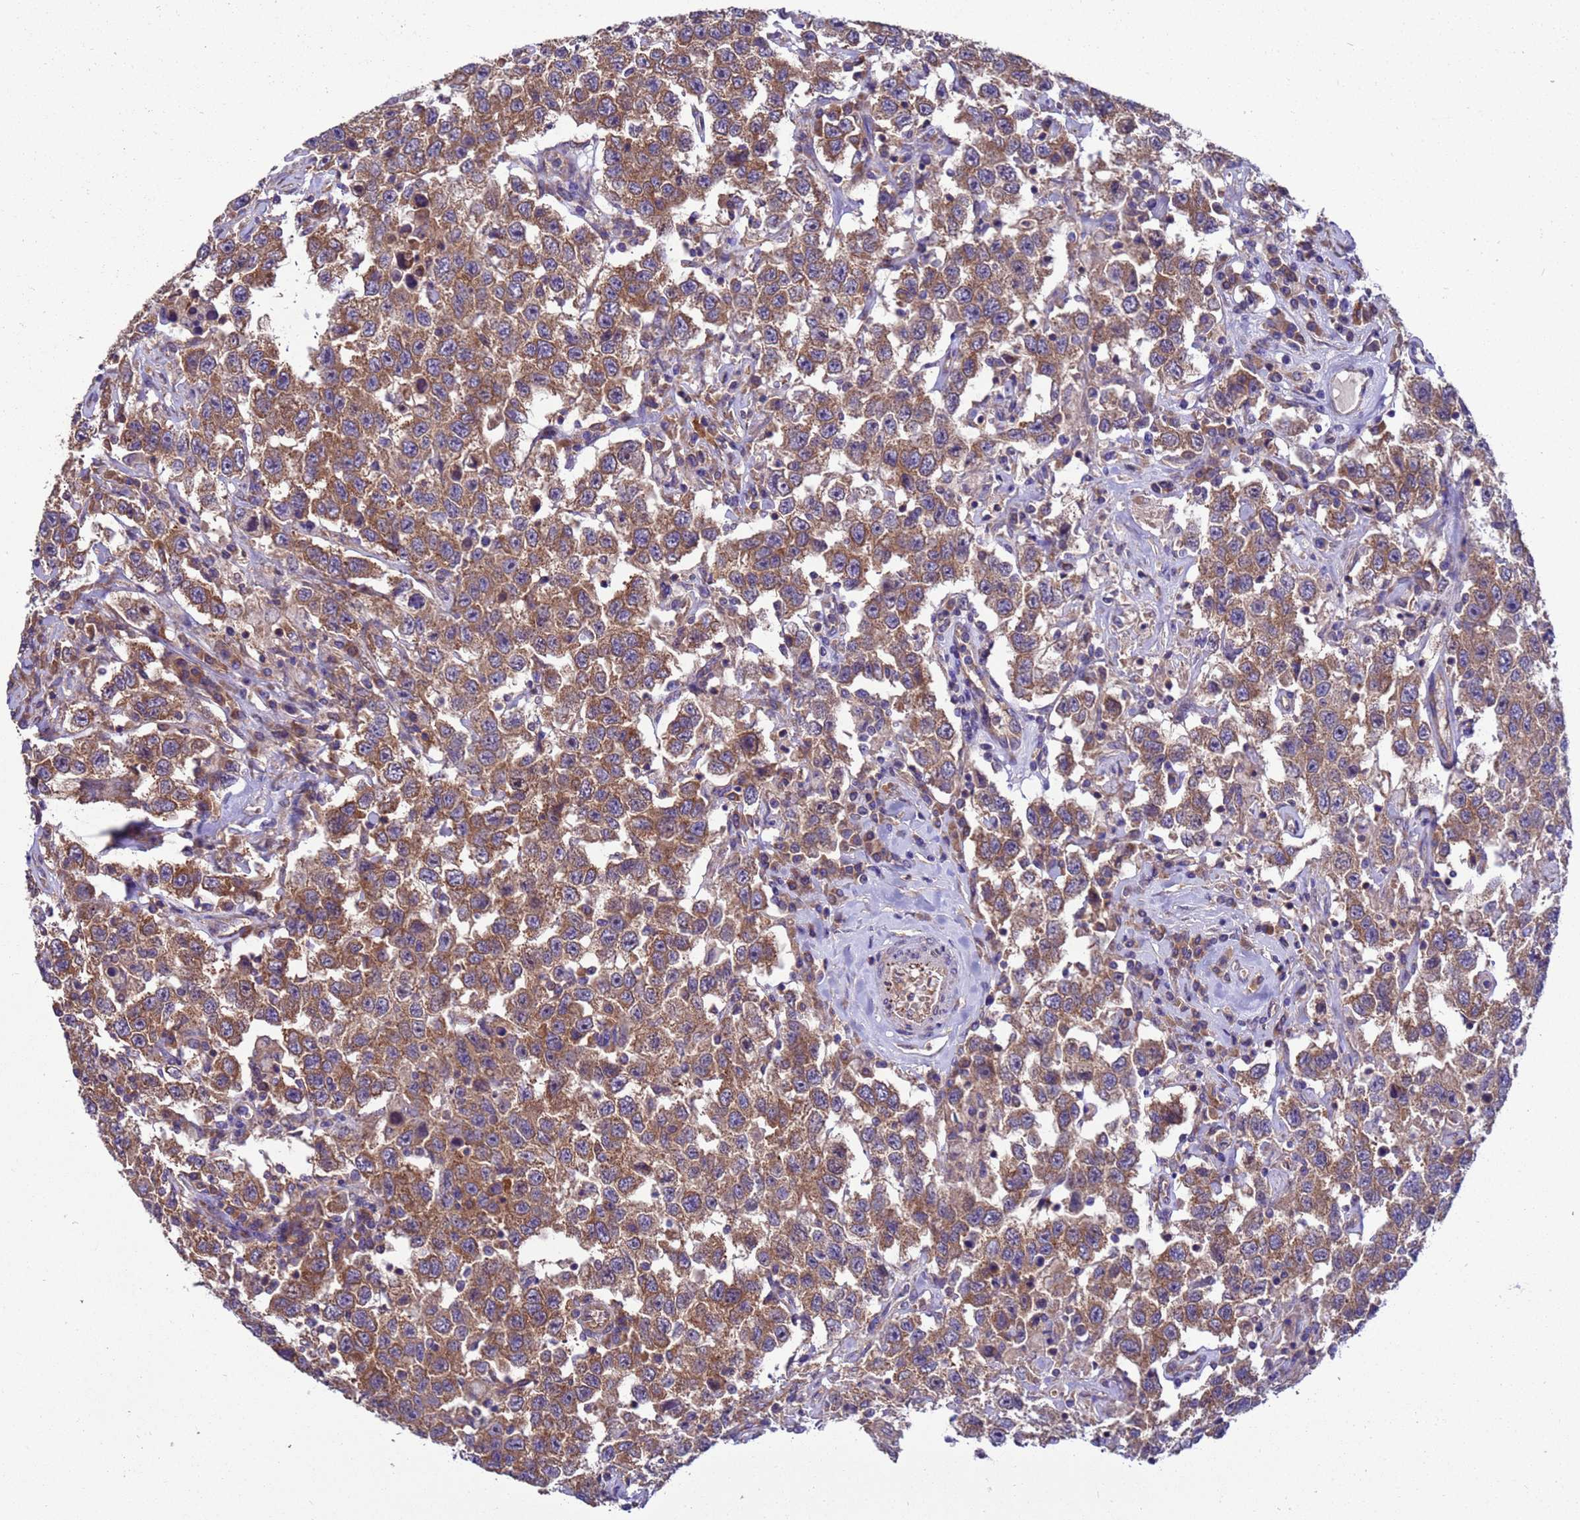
{"staining": {"intensity": "moderate", "quantity": ">75%", "location": "cytoplasmic/membranous"}, "tissue": "testis cancer", "cell_type": "Tumor cells", "image_type": "cancer", "snomed": [{"axis": "morphology", "description": "Seminoma, NOS"}, {"axis": "topography", "description": "Testis"}], "caption": "Human testis cancer stained with a protein marker exhibits moderate staining in tumor cells.", "gene": "ARHGAP12", "patient": {"sex": "male", "age": 41}}